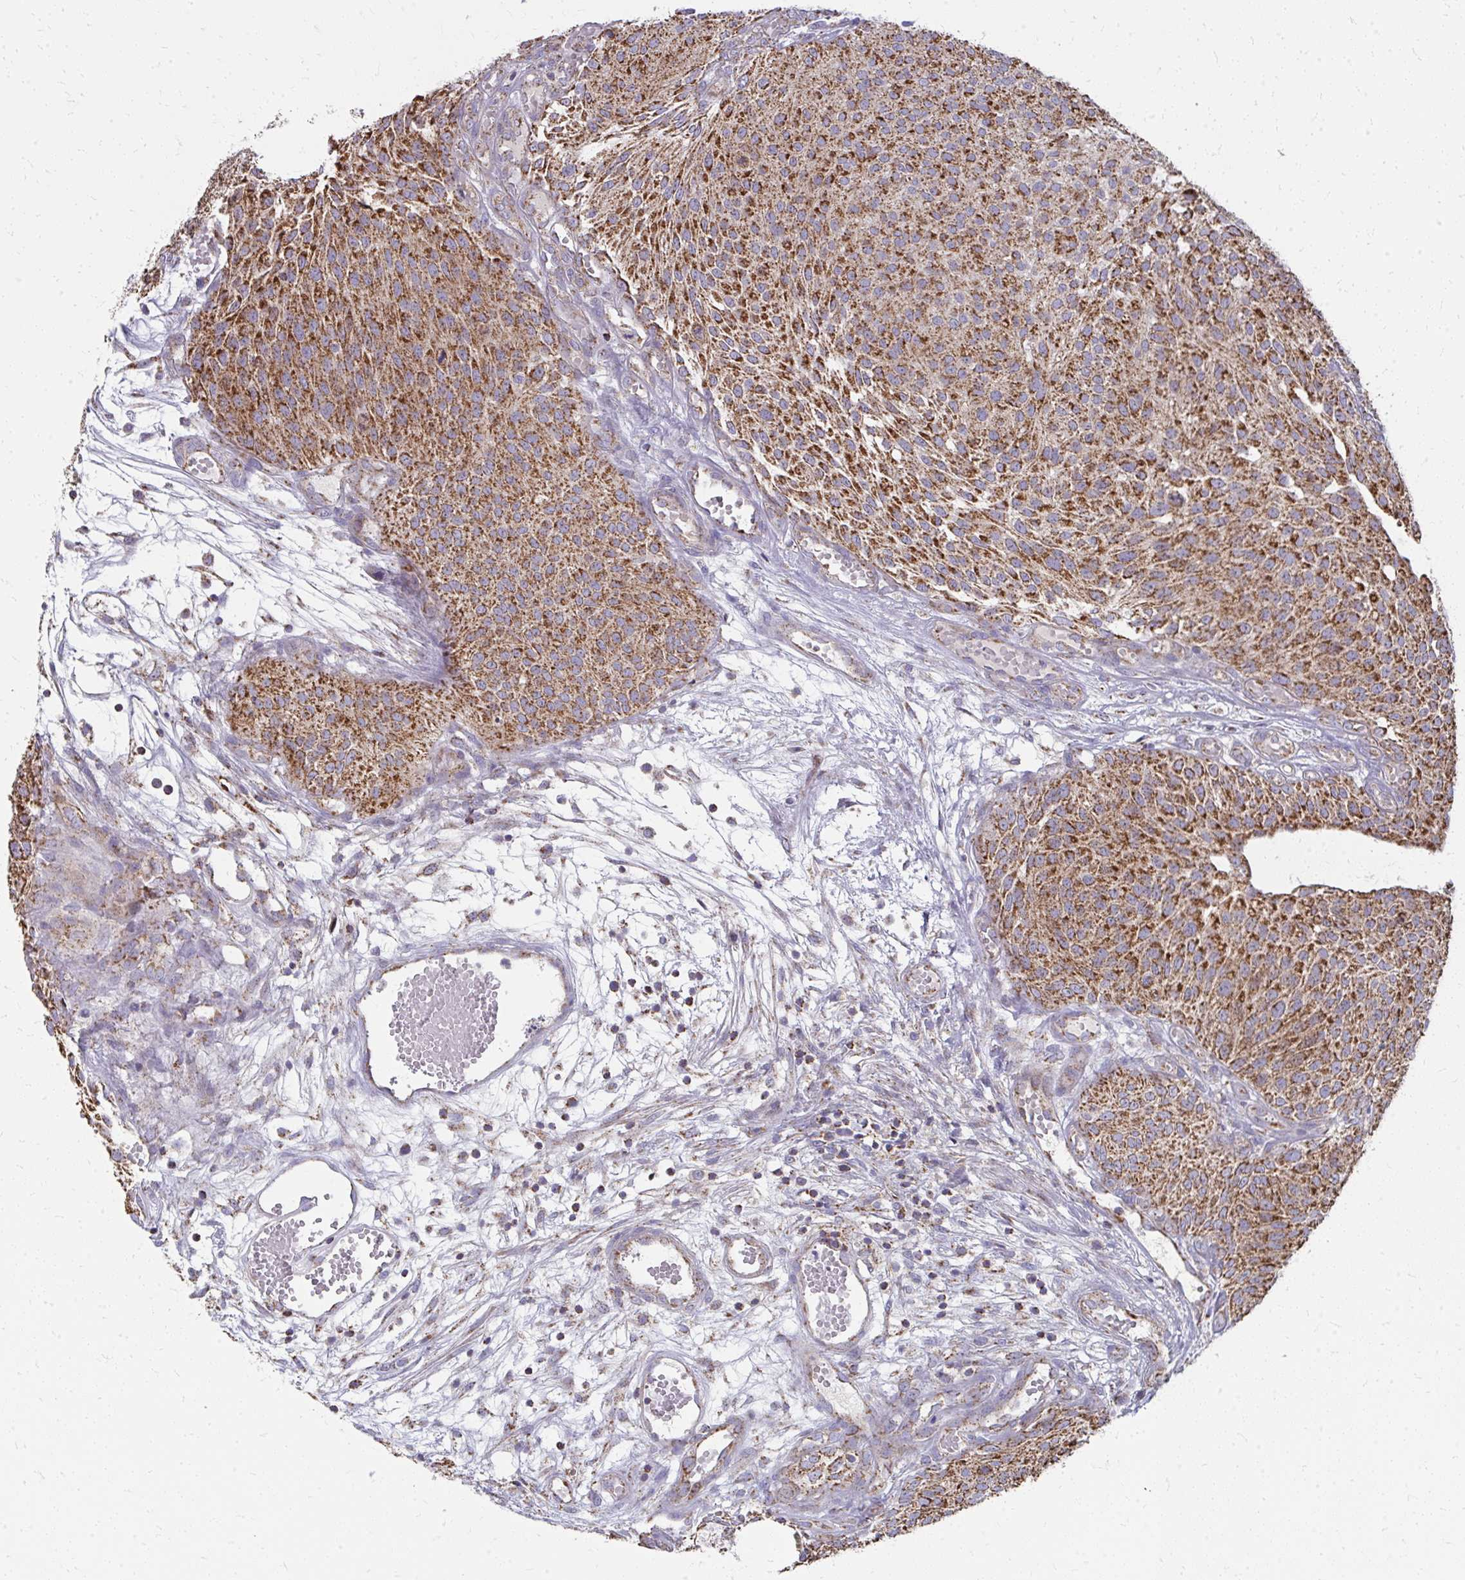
{"staining": {"intensity": "strong", "quantity": ">75%", "location": "cytoplasmic/membranous"}, "tissue": "urothelial cancer", "cell_type": "Tumor cells", "image_type": "cancer", "snomed": [{"axis": "morphology", "description": "Urothelial carcinoma, NOS"}, {"axis": "topography", "description": "Urinary bladder"}], "caption": "Protein expression analysis of urothelial cancer demonstrates strong cytoplasmic/membranous positivity in about >75% of tumor cells. (DAB IHC with brightfield microscopy, high magnification).", "gene": "IL37", "patient": {"sex": "male", "age": 84}}